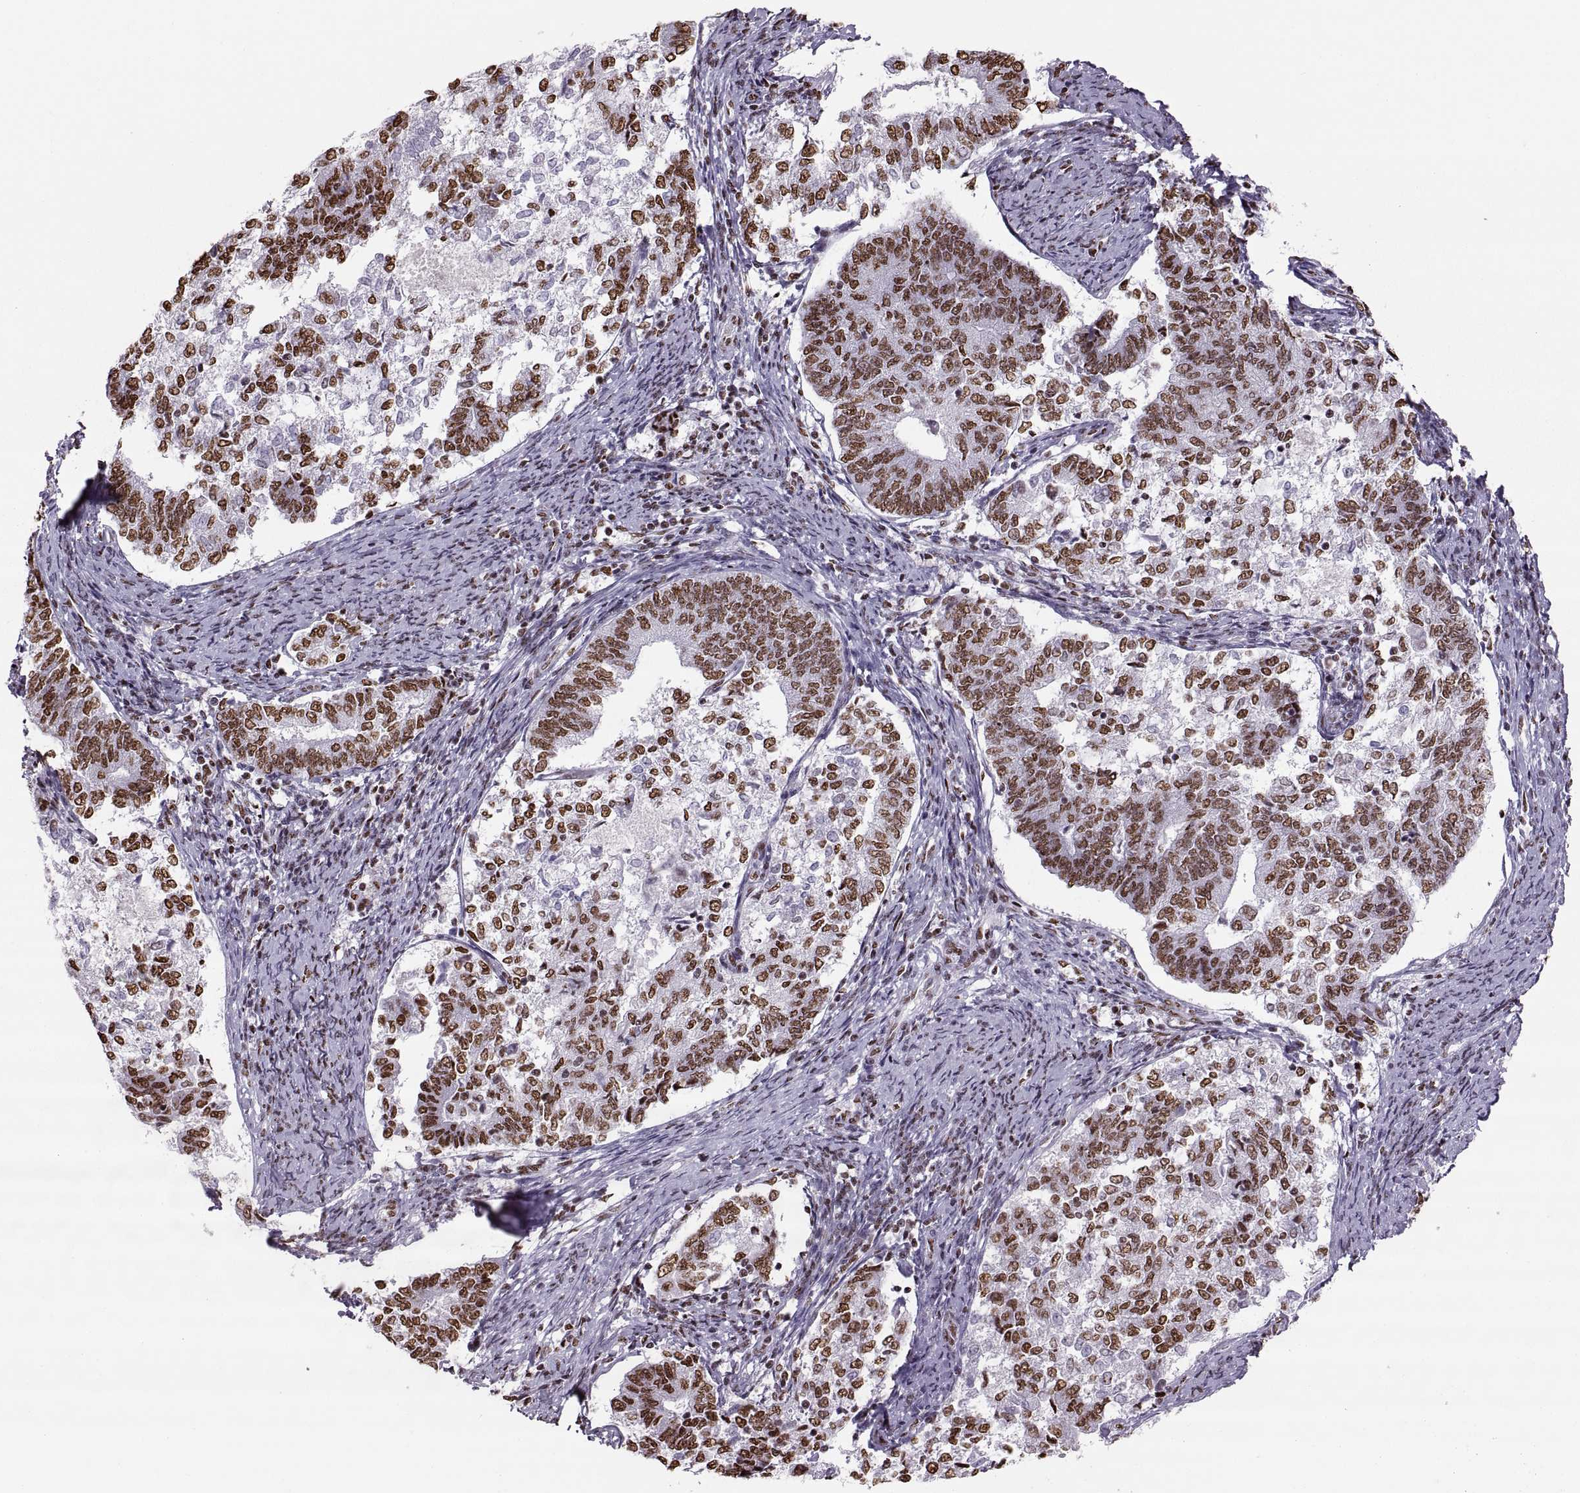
{"staining": {"intensity": "strong", "quantity": ">75%", "location": "nuclear"}, "tissue": "endometrial cancer", "cell_type": "Tumor cells", "image_type": "cancer", "snomed": [{"axis": "morphology", "description": "Adenocarcinoma, NOS"}, {"axis": "topography", "description": "Endometrium"}], "caption": "Strong nuclear expression for a protein is seen in approximately >75% of tumor cells of endometrial cancer using immunohistochemistry.", "gene": "SNAI1", "patient": {"sex": "female", "age": 65}}